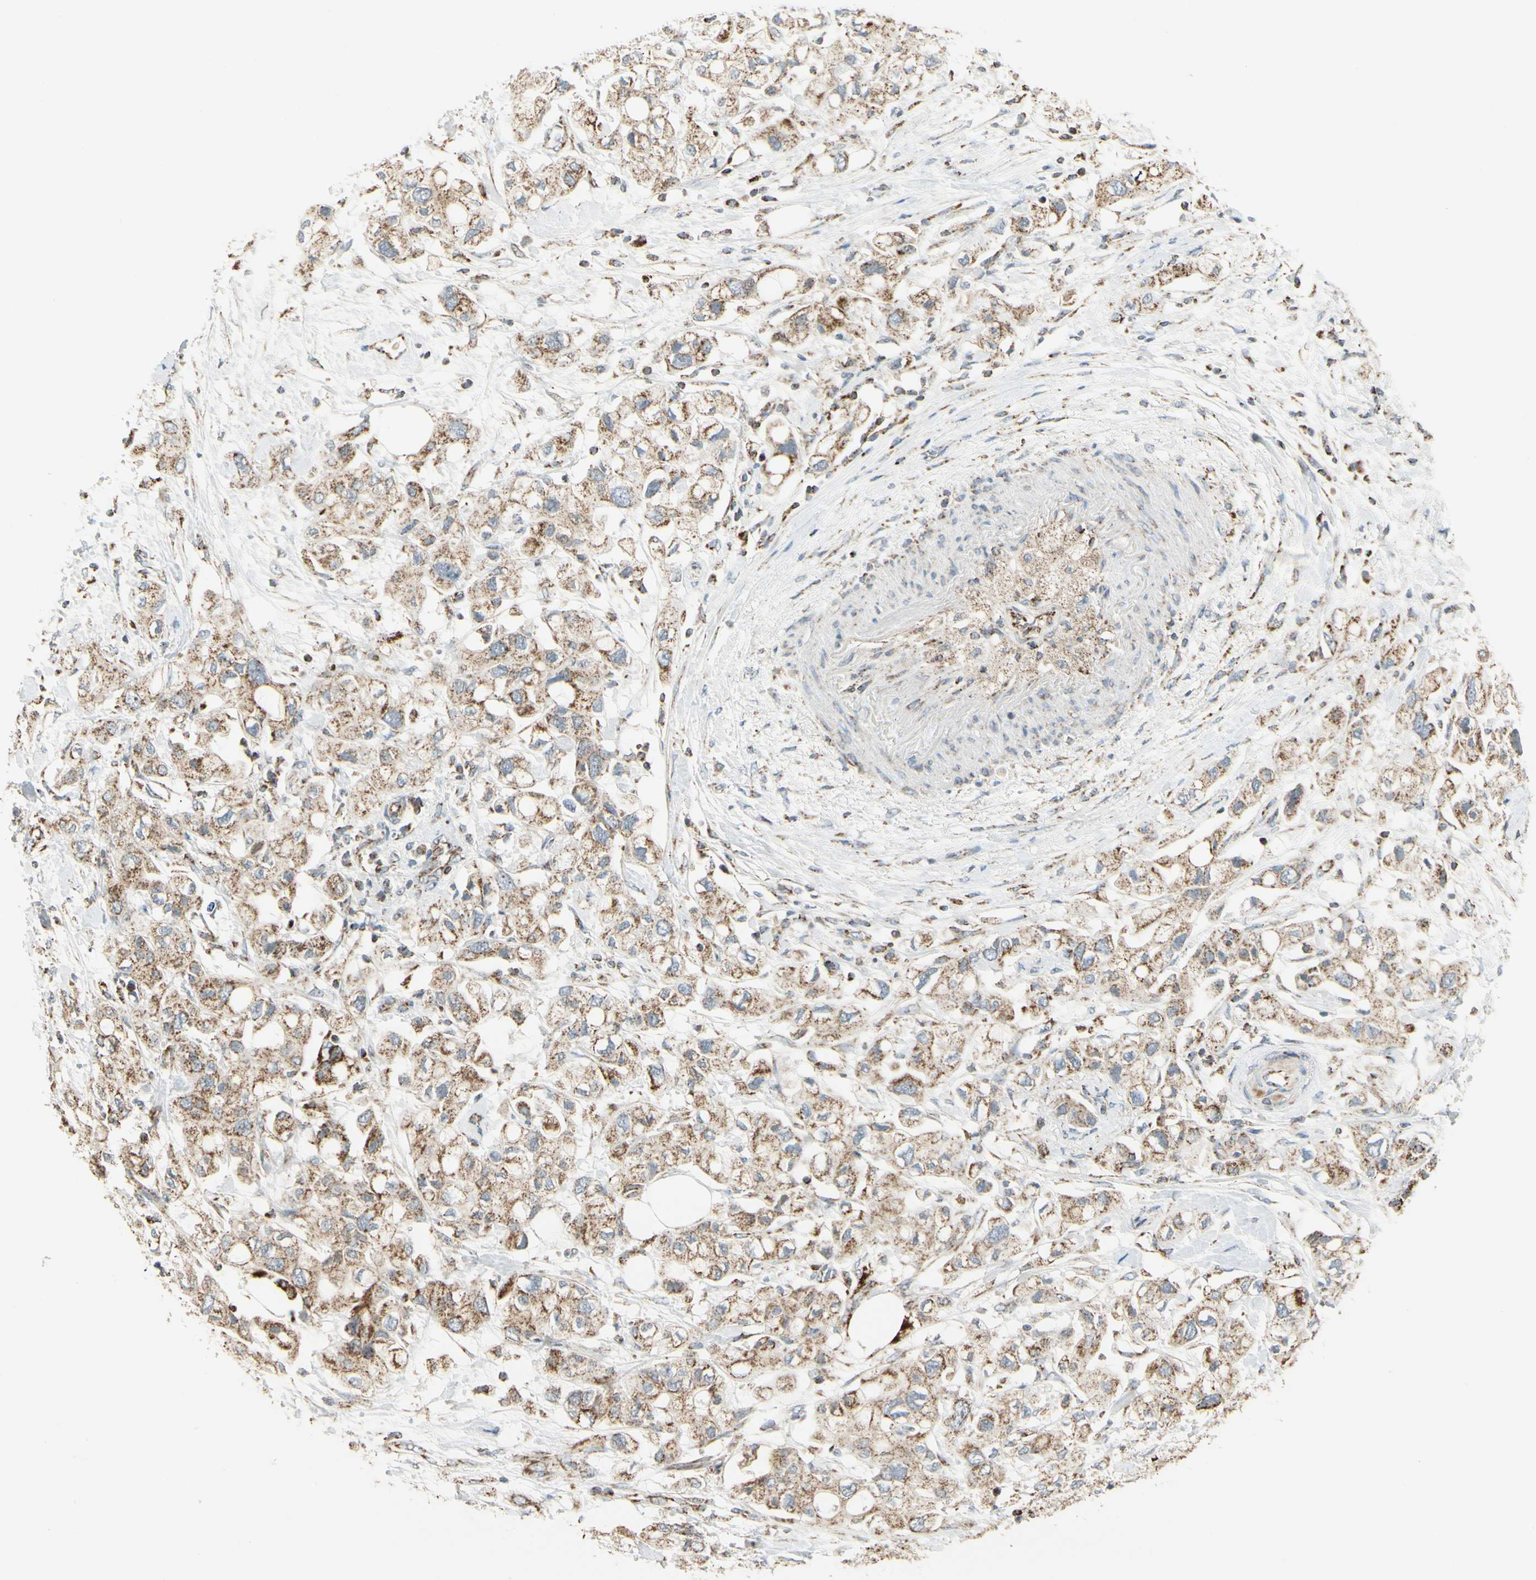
{"staining": {"intensity": "moderate", "quantity": ">75%", "location": "cytoplasmic/membranous"}, "tissue": "pancreatic cancer", "cell_type": "Tumor cells", "image_type": "cancer", "snomed": [{"axis": "morphology", "description": "Adenocarcinoma, NOS"}, {"axis": "topography", "description": "Pancreas"}], "caption": "Pancreatic adenocarcinoma was stained to show a protein in brown. There is medium levels of moderate cytoplasmic/membranous expression in about >75% of tumor cells. The staining is performed using DAB (3,3'-diaminobenzidine) brown chromogen to label protein expression. The nuclei are counter-stained blue using hematoxylin.", "gene": "ANKS6", "patient": {"sex": "female", "age": 56}}